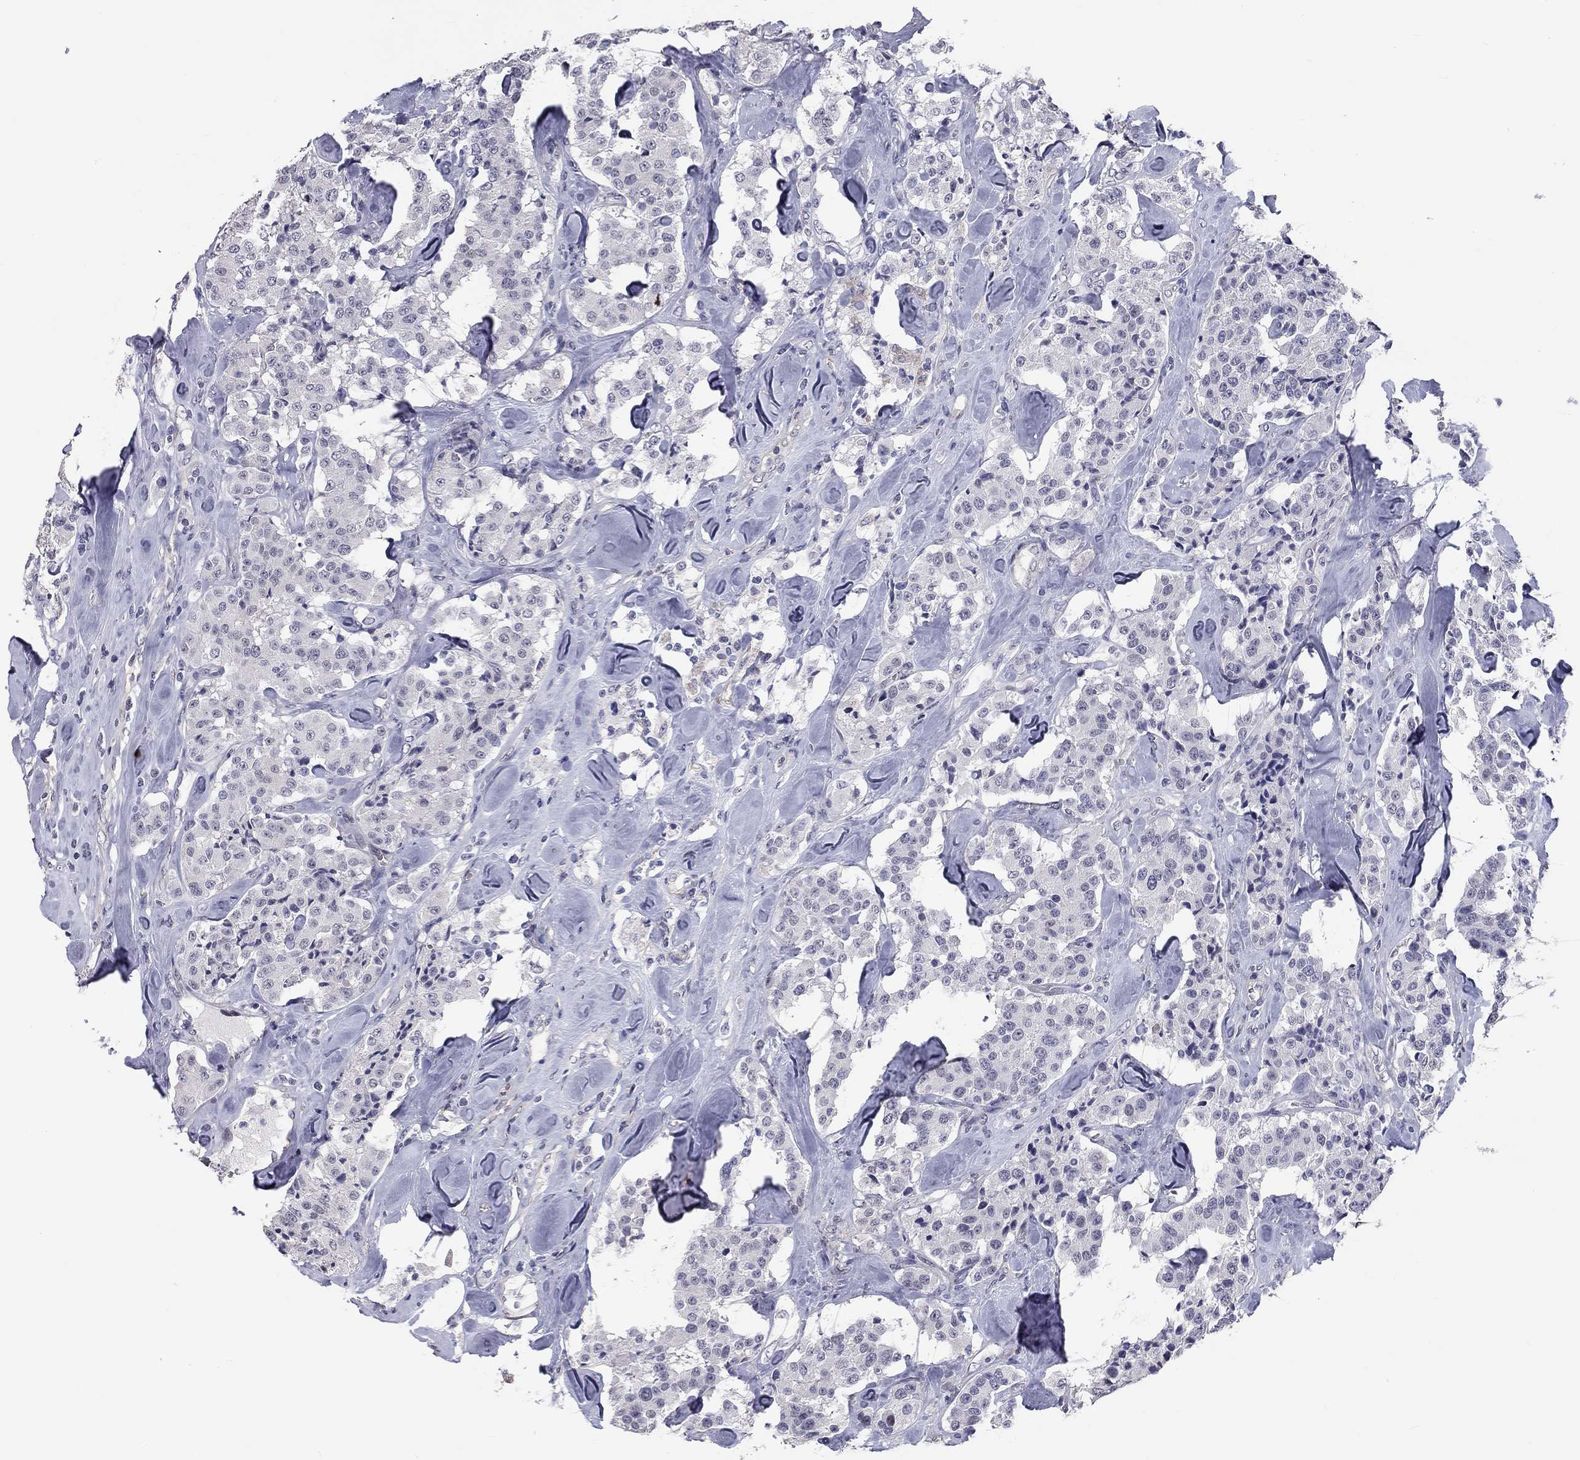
{"staining": {"intensity": "negative", "quantity": "none", "location": "none"}, "tissue": "carcinoid", "cell_type": "Tumor cells", "image_type": "cancer", "snomed": [{"axis": "morphology", "description": "Carcinoid, malignant, NOS"}, {"axis": "topography", "description": "Pancreas"}], "caption": "DAB immunohistochemical staining of carcinoid (malignant) shows no significant positivity in tumor cells. (DAB (3,3'-diaminobenzidine) immunohistochemistry (IHC) with hematoxylin counter stain).", "gene": "GJB4", "patient": {"sex": "male", "age": 41}}